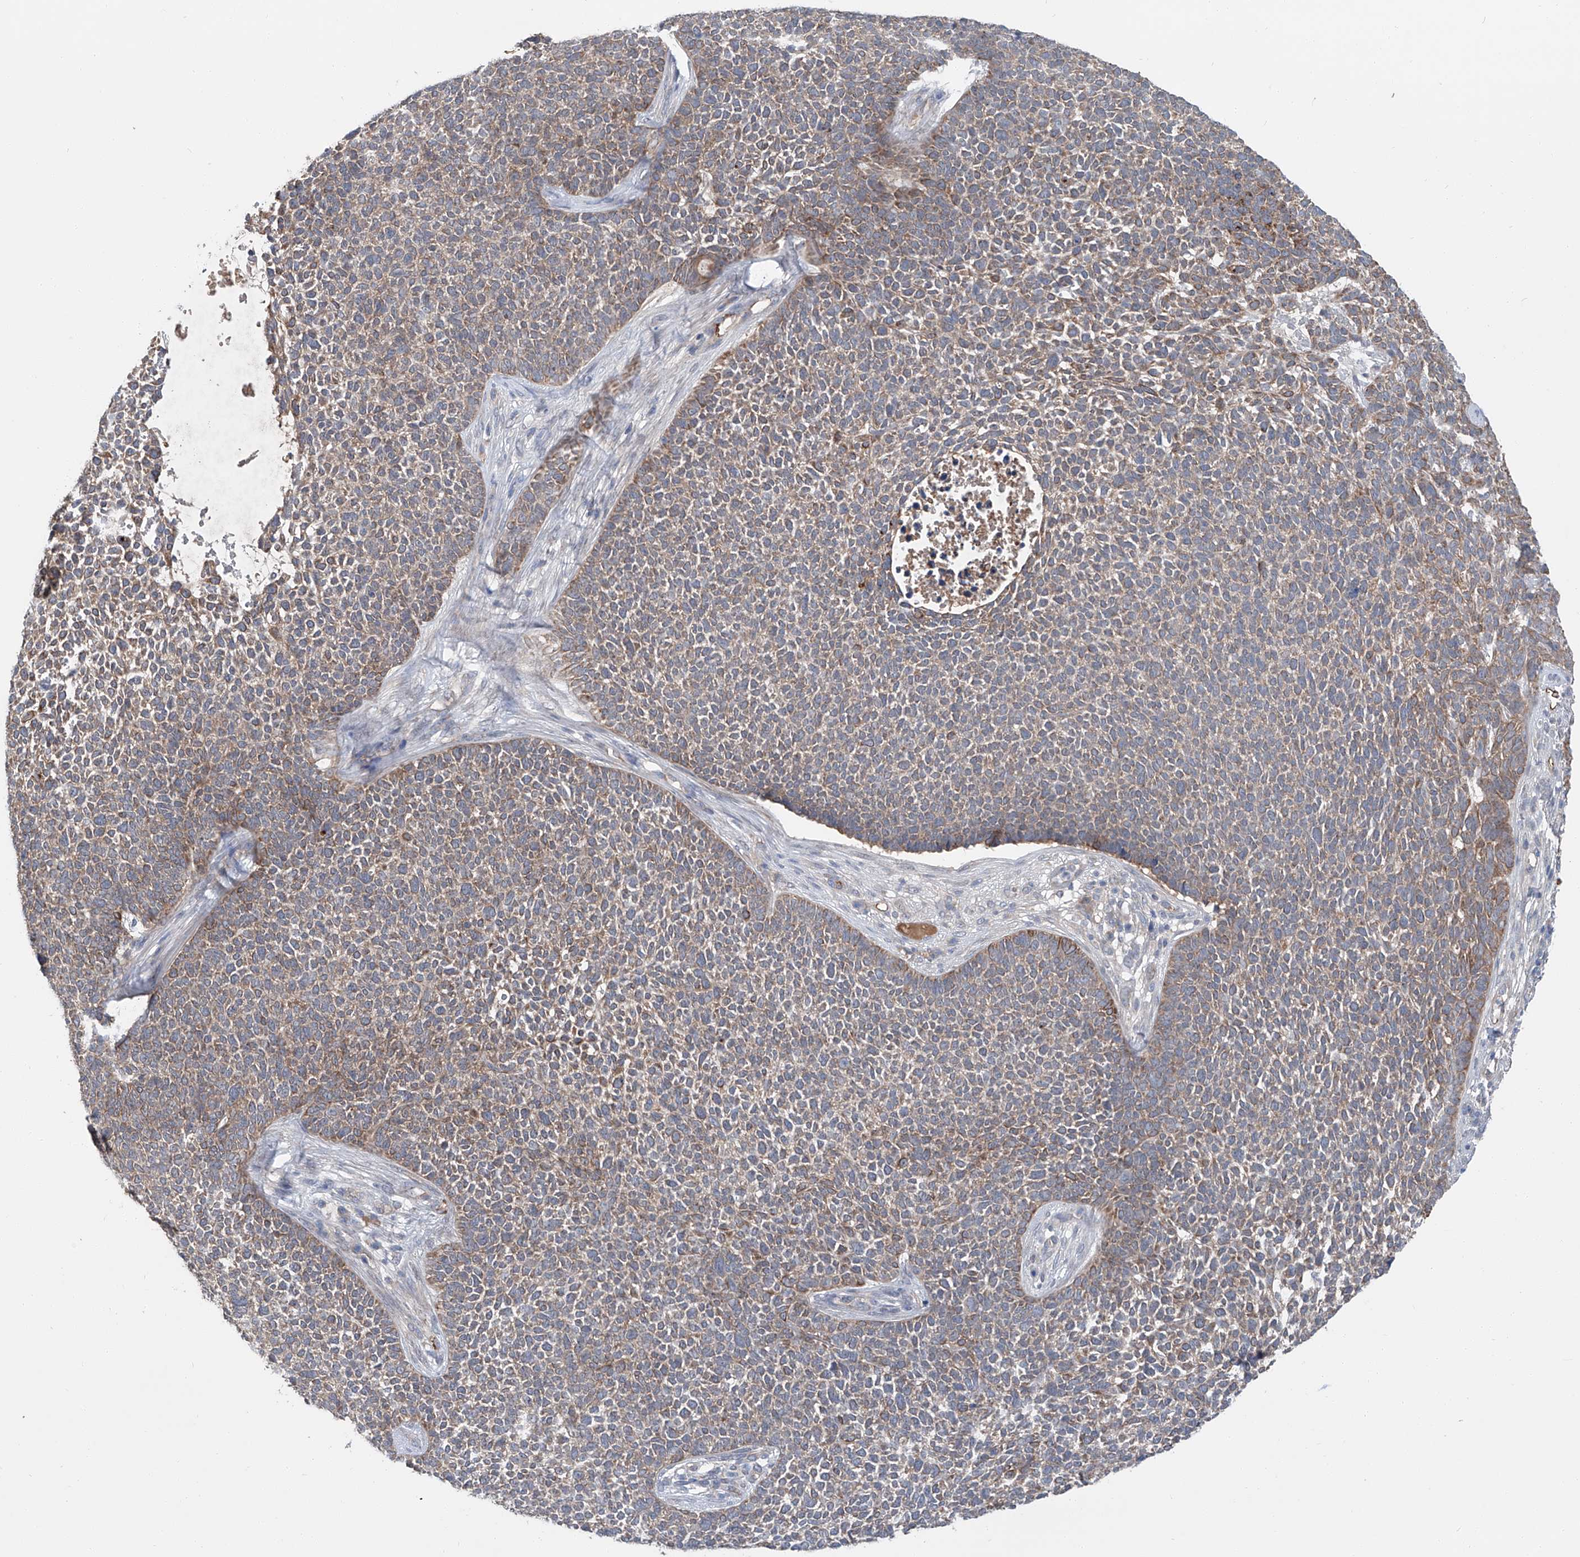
{"staining": {"intensity": "moderate", "quantity": "25%-75%", "location": "cytoplasmic/membranous"}, "tissue": "skin cancer", "cell_type": "Tumor cells", "image_type": "cancer", "snomed": [{"axis": "morphology", "description": "Basal cell carcinoma"}, {"axis": "topography", "description": "Skin"}], "caption": "IHC histopathology image of neoplastic tissue: skin basal cell carcinoma stained using IHC reveals medium levels of moderate protein expression localized specifically in the cytoplasmic/membranous of tumor cells, appearing as a cytoplasmic/membranous brown color.", "gene": "SIX4", "patient": {"sex": "female", "age": 84}}